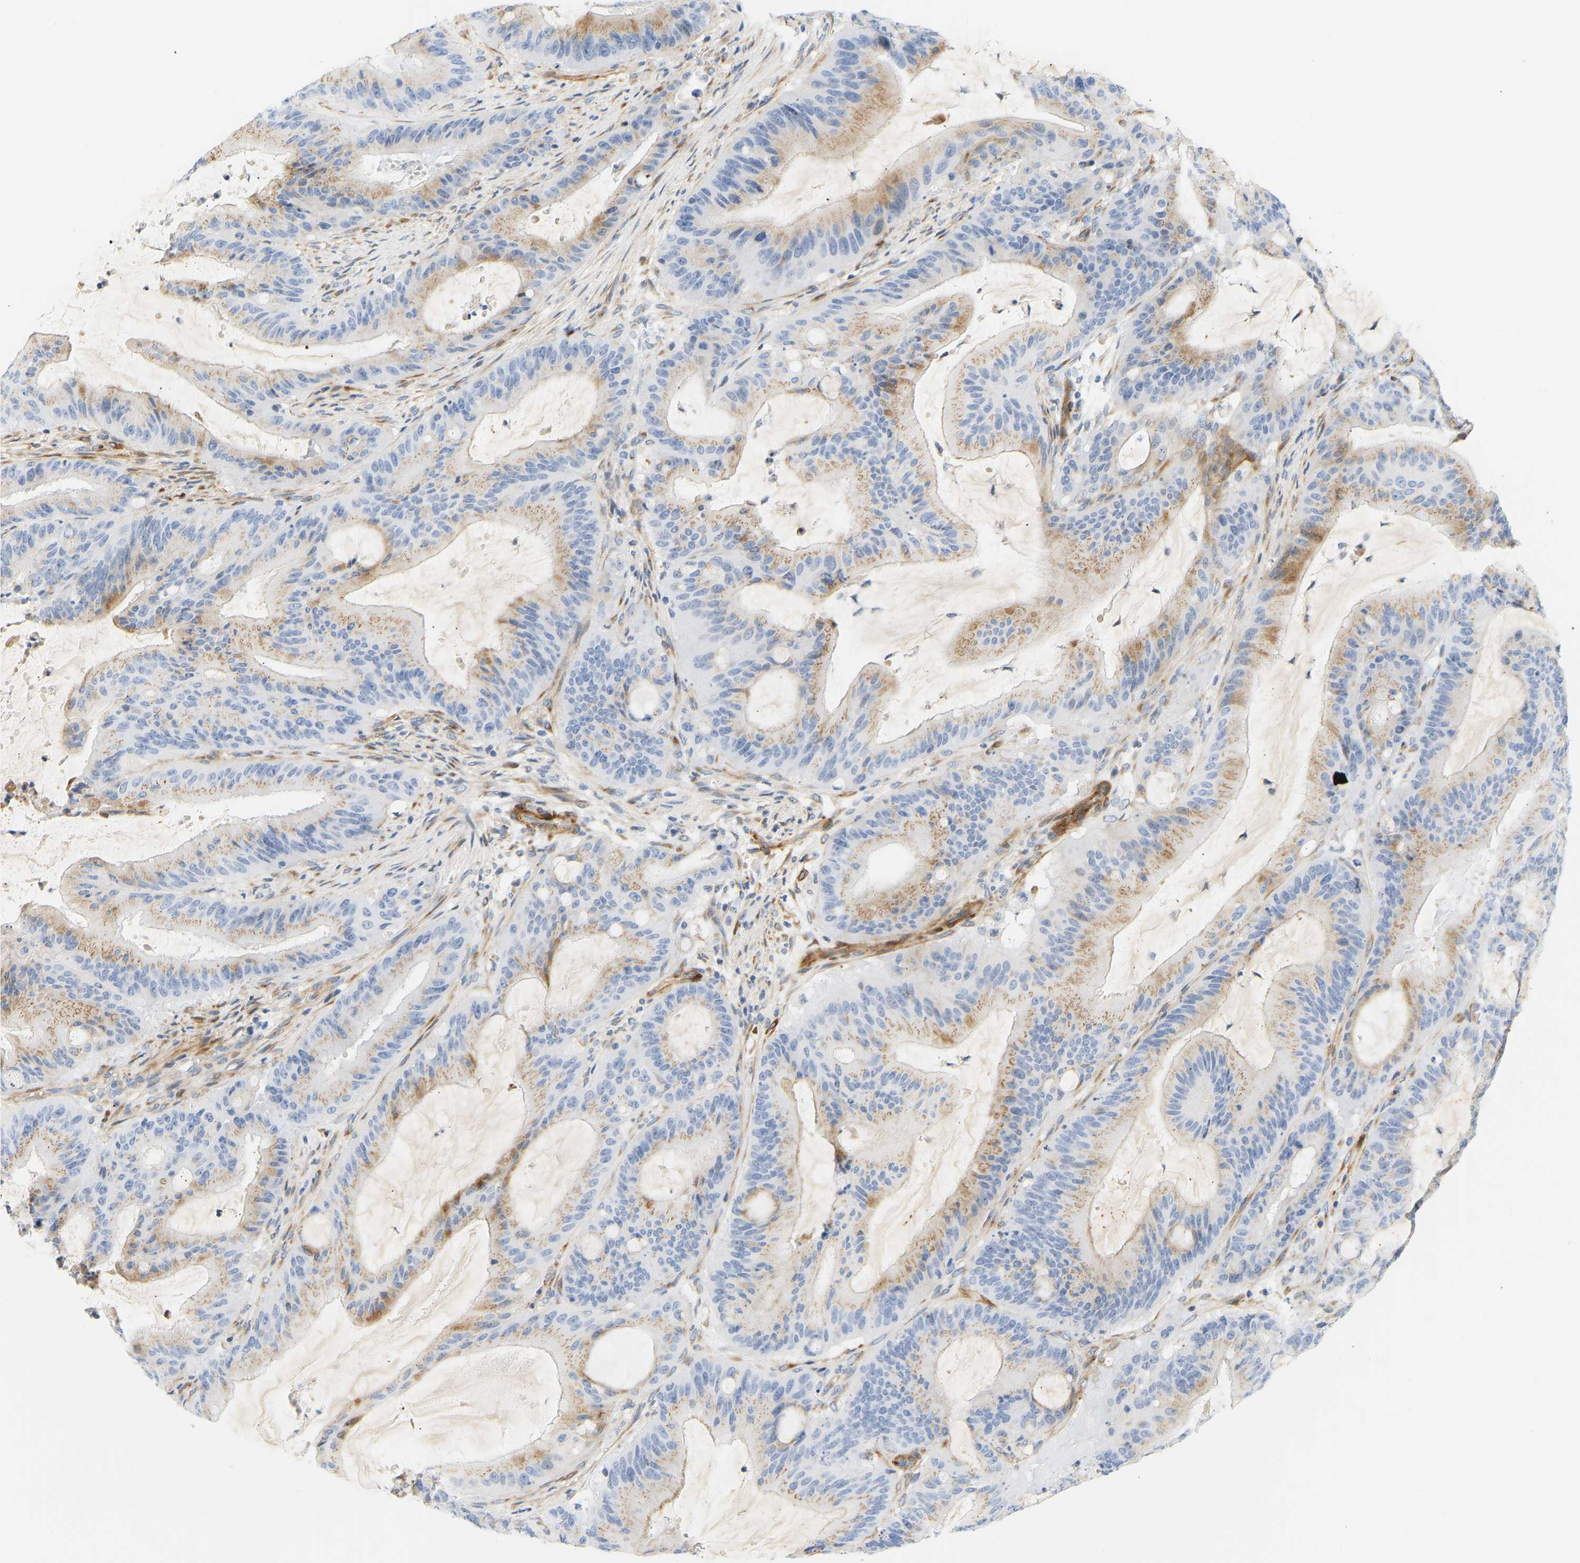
{"staining": {"intensity": "moderate", "quantity": ">75%", "location": "cytoplasmic/membranous"}, "tissue": "liver cancer", "cell_type": "Tumor cells", "image_type": "cancer", "snomed": [{"axis": "morphology", "description": "Normal tissue, NOS"}, {"axis": "morphology", "description": "Cholangiocarcinoma"}, {"axis": "topography", "description": "Liver"}, {"axis": "topography", "description": "Peripheral nerve tissue"}], "caption": "High-magnification brightfield microscopy of liver cholangiocarcinoma stained with DAB (brown) and counterstained with hematoxylin (blue). tumor cells exhibit moderate cytoplasmic/membranous staining is seen in about>75% of cells.", "gene": "SLC30A7", "patient": {"sex": "female", "age": 73}}